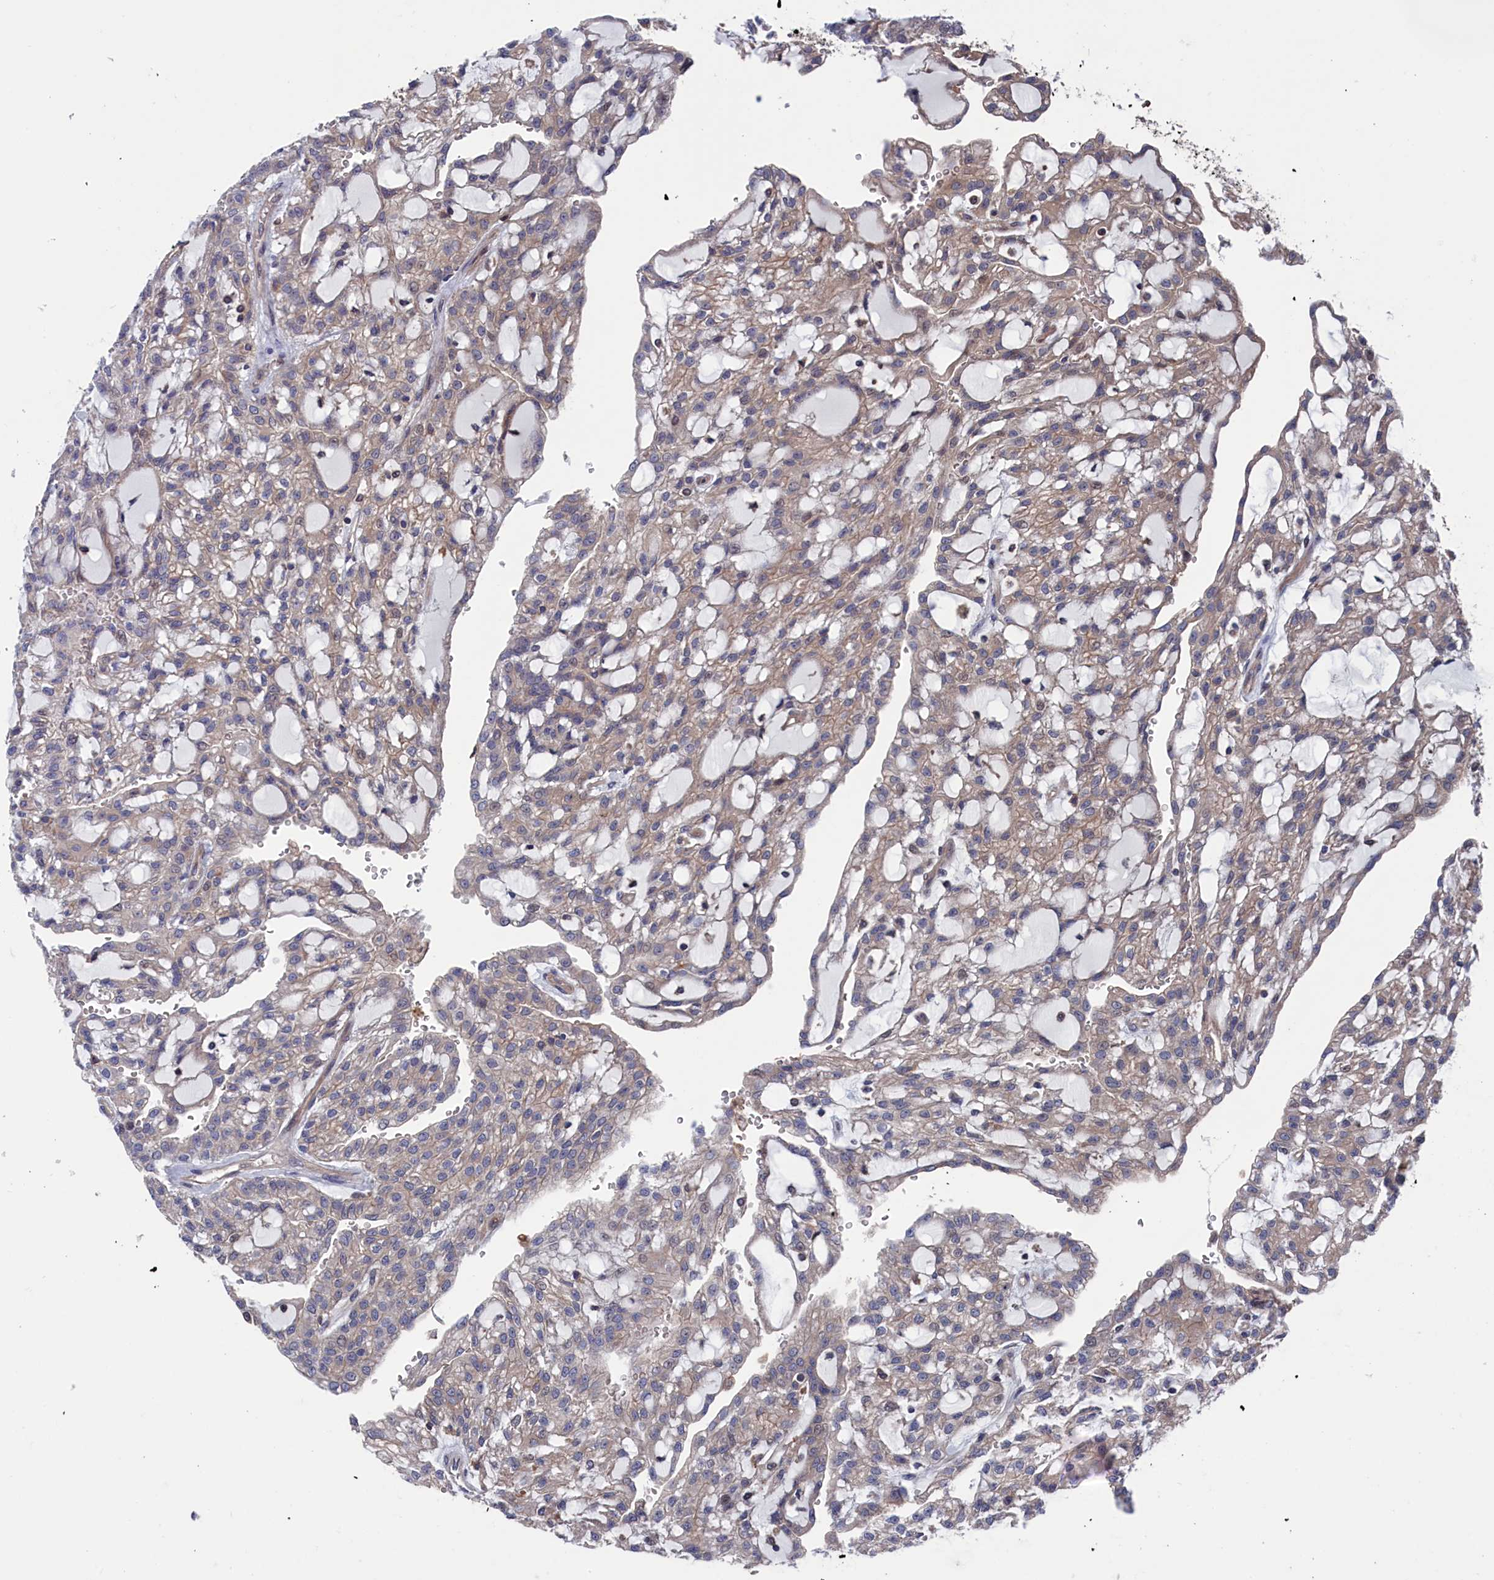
{"staining": {"intensity": "moderate", "quantity": "25%-75%", "location": "cytoplasmic/membranous"}, "tissue": "renal cancer", "cell_type": "Tumor cells", "image_type": "cancer", "snomed": [{"axis": "morphology", "description": "Adenocarcinoma, NOS"}, {"axis": "topography", "description": "Kidney"}], "caption": "Renal adenocarcinoma stained for a protein displays moderate cytoplasmic/membranous positivity in tumor cells. (Stains: DAB (3,3'-diaminobenzidine) in brown, nuclei in blue, Microscopy: brightfield microscopy at high magnification).", "gene": "SPATA13", "patient": {"sex": "male", "age": 63}}